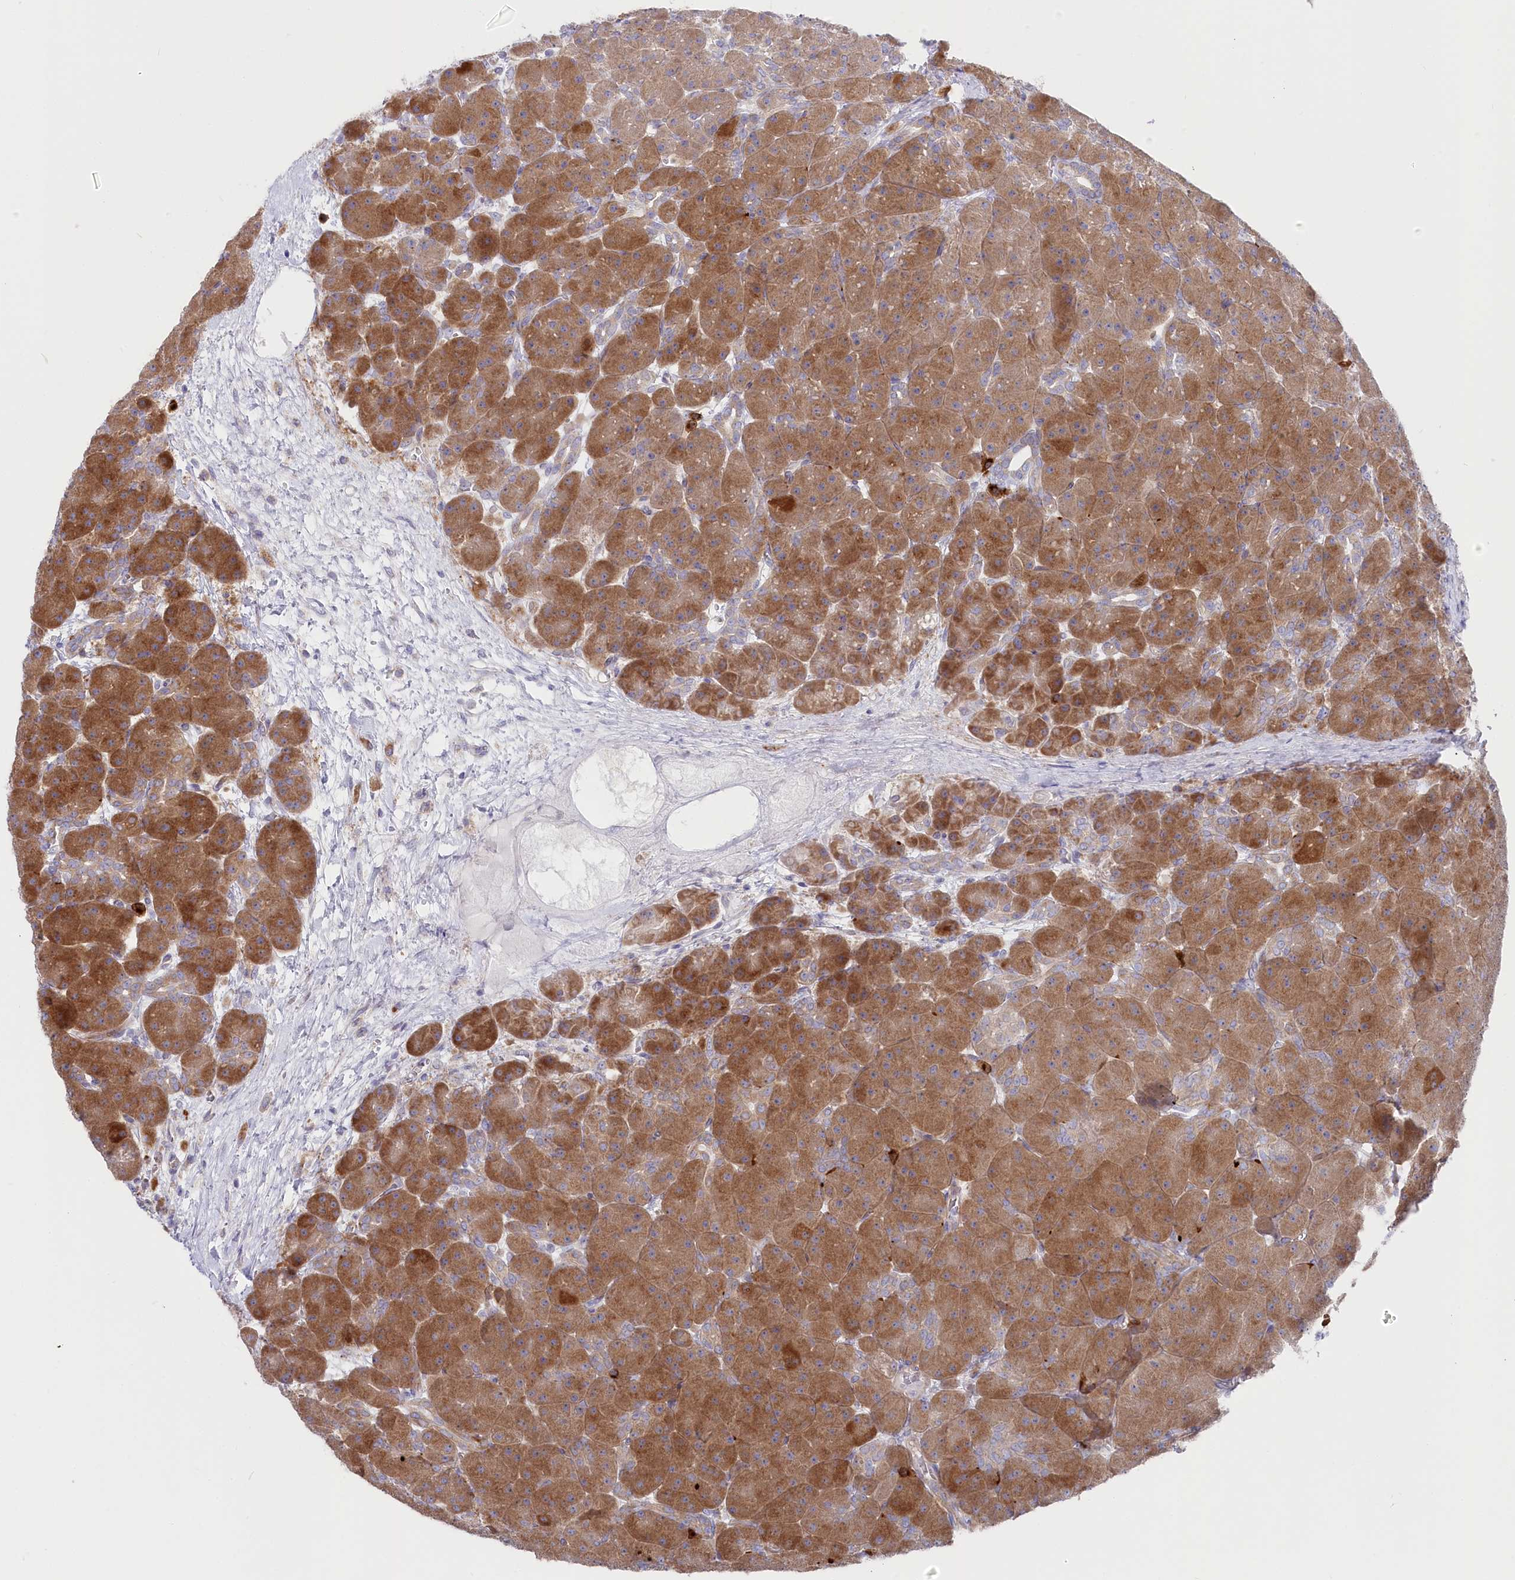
{"staining": {"intensity": "moderate", "quantity": ">75%", "location": "cytoplasmic/membranous"}, "tissue": "pancreas", "cell_type": "Exocrine glandular cells", "image_type": "normal", "snomed": [{"axis": "morphology", "description": "Normal tissue, NOS"}, {"axis": "topography", "description": "Pancreas"}], "caption": "About >75% of exocrine glandular cells in unremarkable pancreas display moderate cytoplasmic/membranous protein expression as visualized by brown immunohistochemical staining.", "gene": "POGLUT1", "patient": {"sex": "male", "age": 66}}